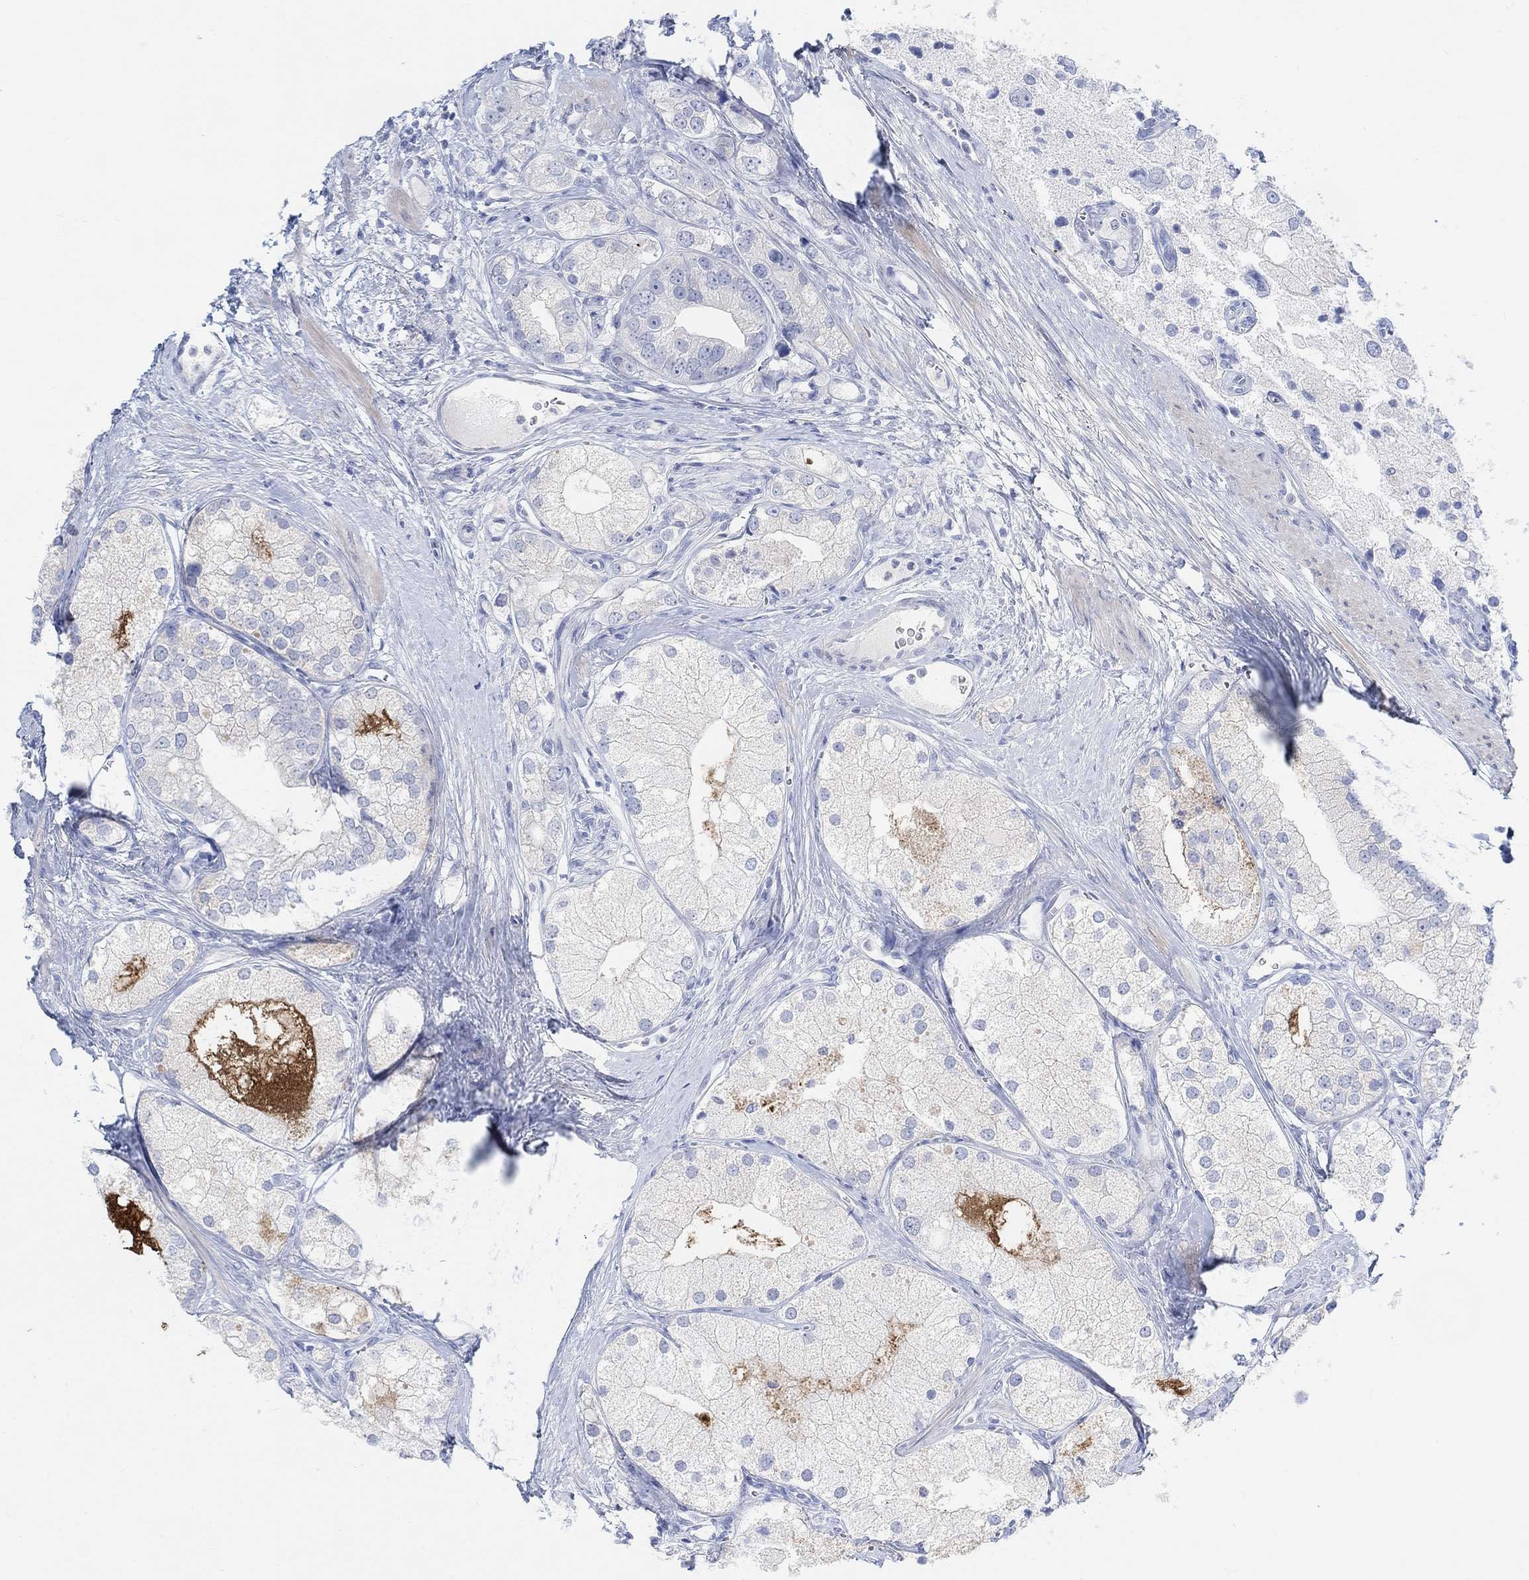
{"staining": {"intensity": "negative", "quantity": "none", "location": "none"}, "tissue": "prostate cancer", "cell_type": "Tumor cells", "image_type": "cancer", "snomed": [{"axis": "morphology", "description": "Adenocarcinoma, NOS"}, {"axis": "topography", "description": "Prostate and seminal vesicle, NOS"}, {"axis": "topography", "description": "Prostate"}], "caption": "Tumor cells show no significant expression in prostate cancer (adenocarcinoma).", "gene": "ENO4", "patient": {"sex": "male", "age": 79}}